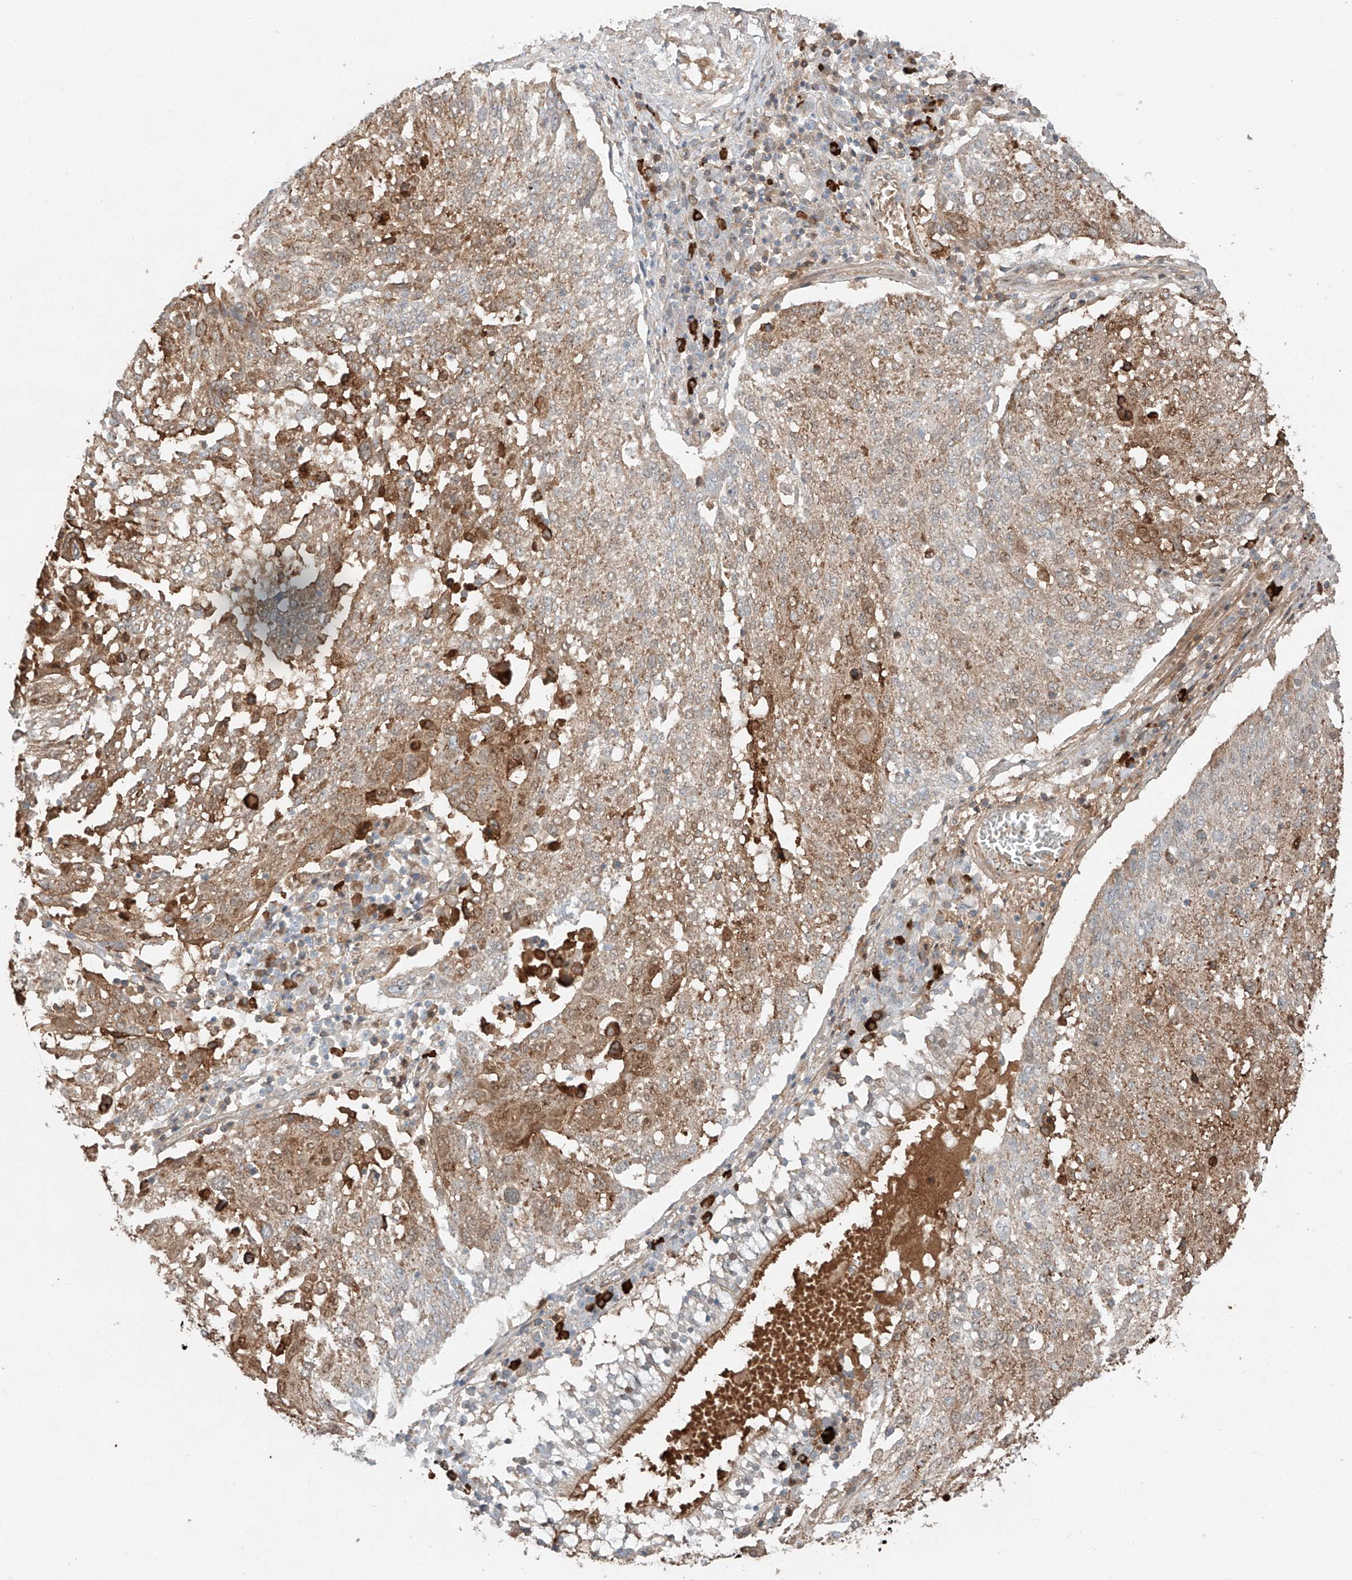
{"staining": {"intensity": "weak", "quantity": "25%-75%", "location": "cytoplasmic/membranous"}, "tissue": "lung cancer", "cell_type": "Tumor cells", "image_type": "cancer", "snomed": [{"axis": "morphology", "description": "Squamous cell carcinoma, NOS"}, {"axis": "topography", "description": "Lung"}], "caption": "Immunohistochemical staining of squamous cell carcinoma (lung) shows low levels of weak cytoplasmic/membranous expression in about 25%-75% of tumor cells.", "gene": "CEP162", "patient": {"sex": "male", "age": 65}}